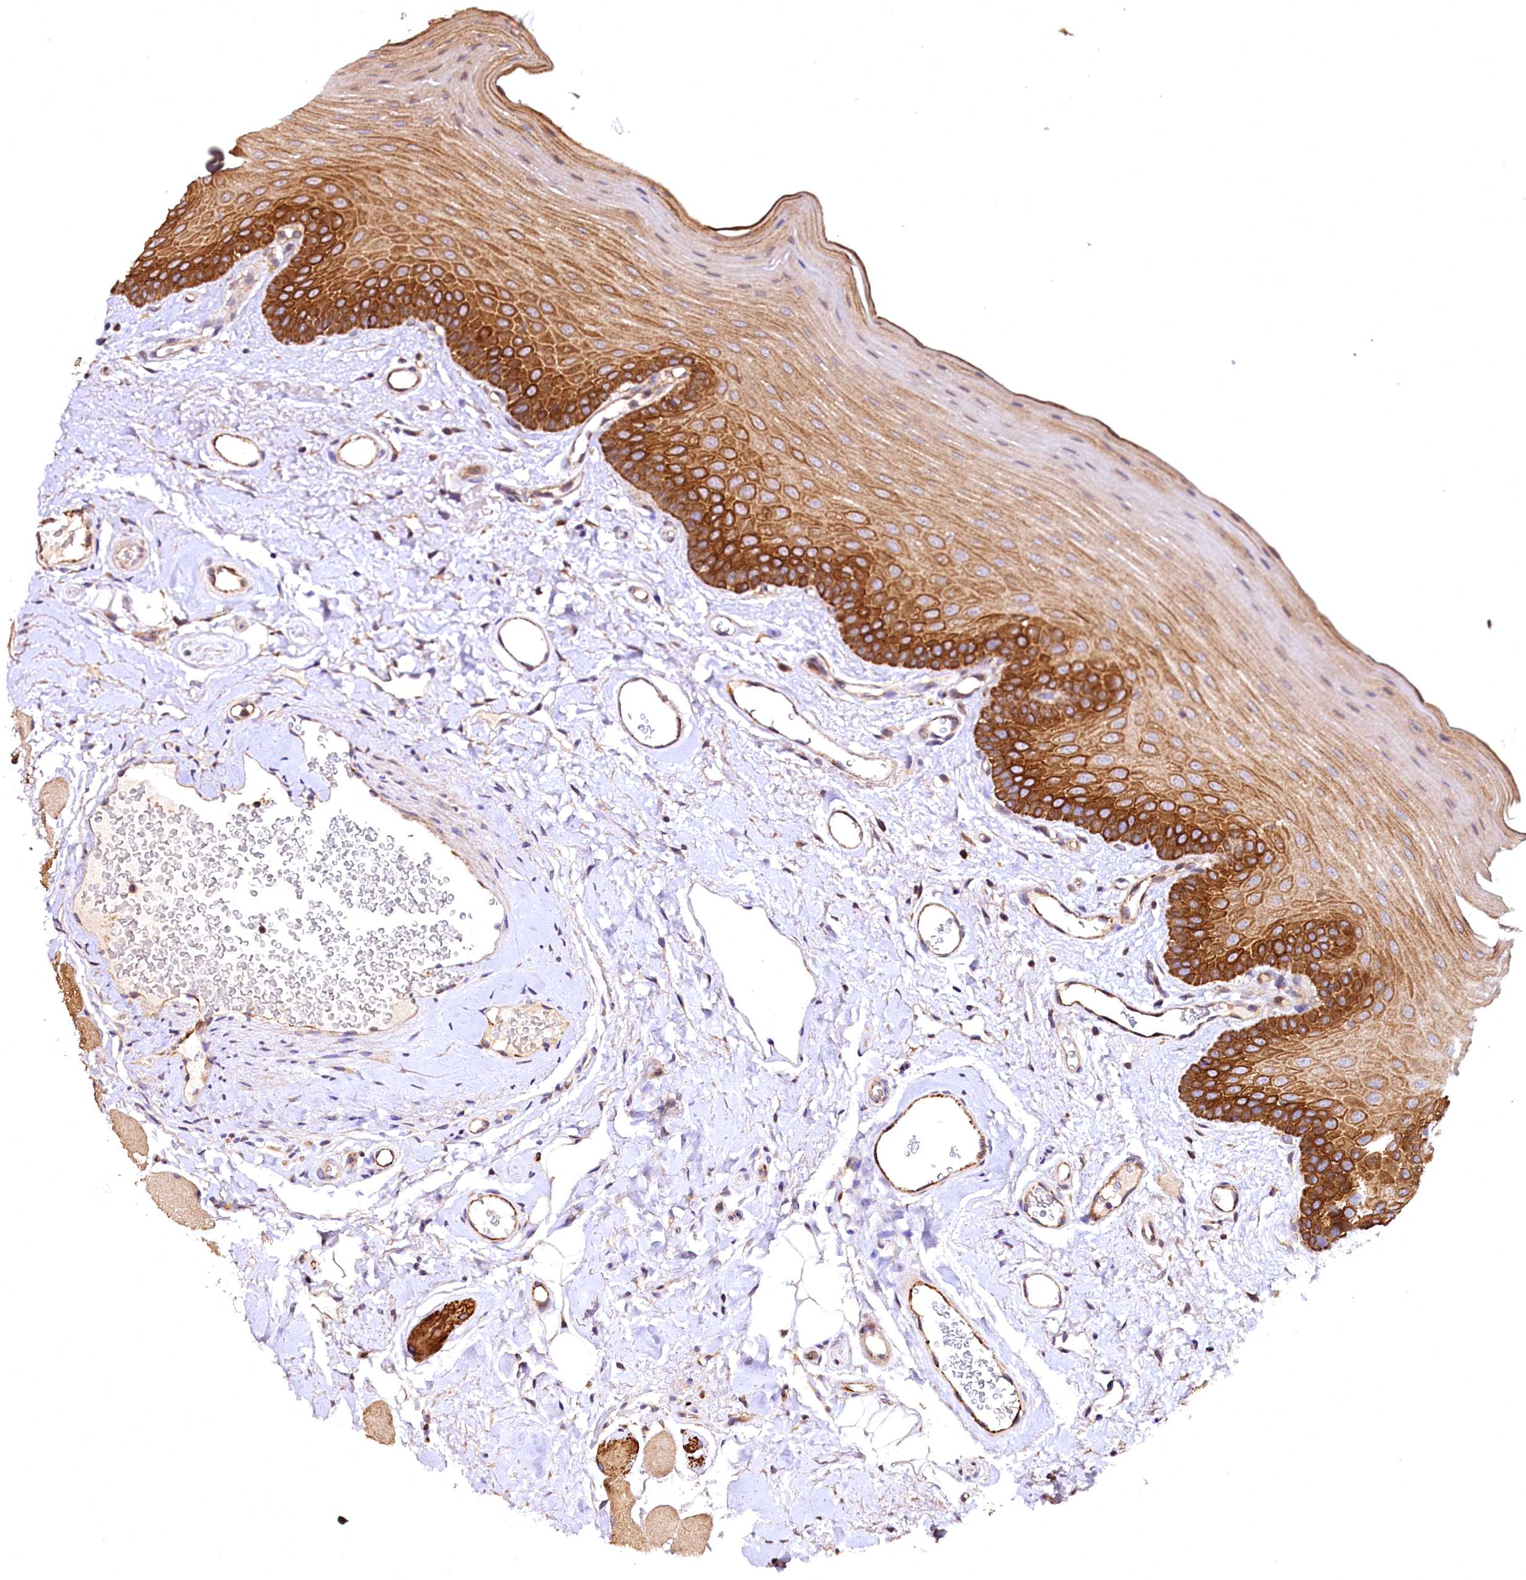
{"staining": {"intensity": "strong", "quantity": "25%-75%", "location": "cytoplasmic/membranous"}, "tissue": "oral mucosa", "cell_type": "Squamous epithelial cells", "image_type": "normal", "snomed": [{"axis": "morphology", "description": "Normal tissue, NOS"}, {"axis": "topography", "description": "Oral tissue"}], "caption": "Oral mucosa was stained to show a protein in brown. There is high levels of strong cytoplasmic/membranous staining in about 25%-75% of squamous epithelial cells. Nuclei are stained in blue.", "gene": "RASSF1", "patient": {"sex": "male", "age": 68}}